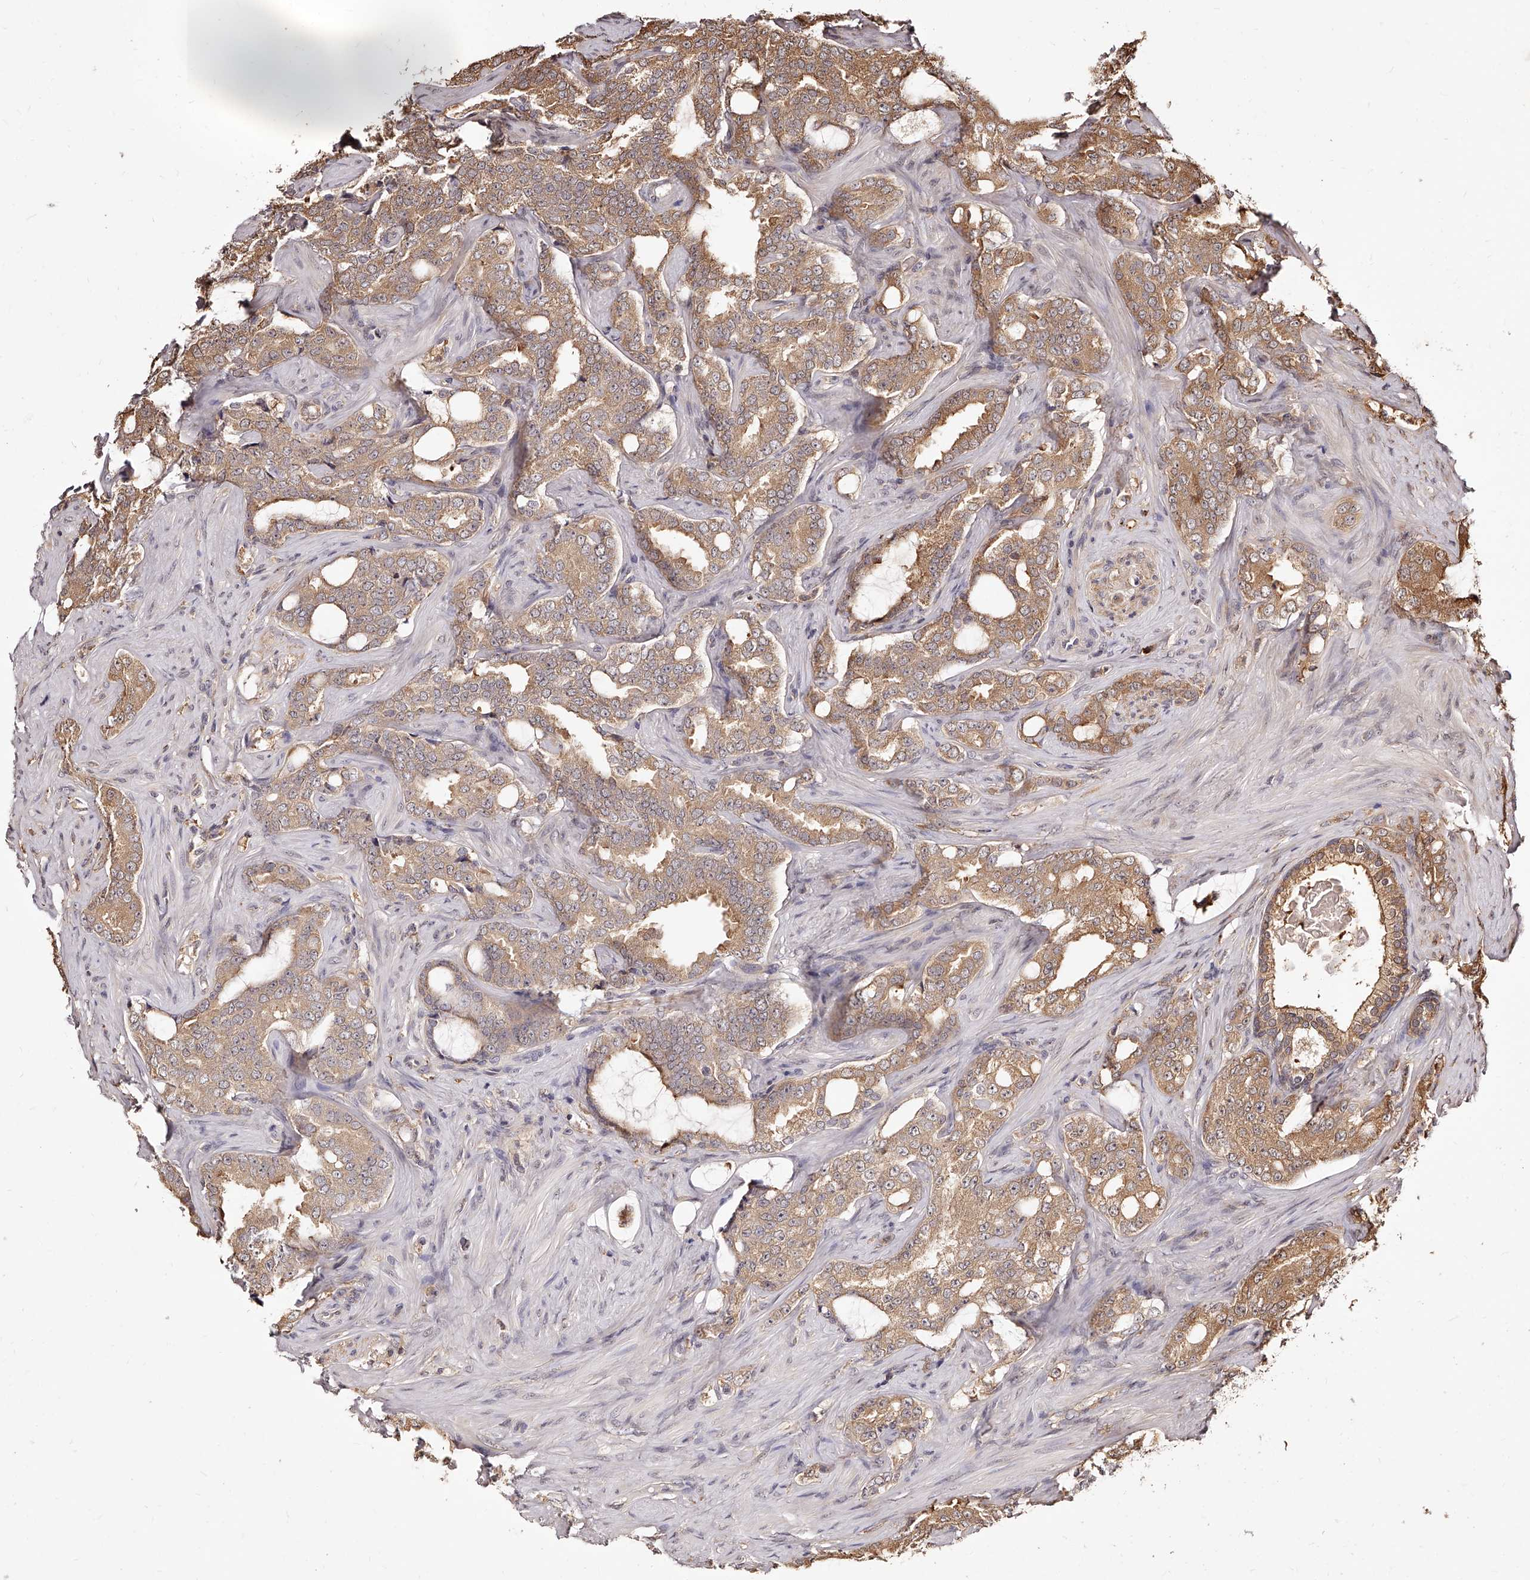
{"staining": {"intensity": "moderate", "quantity": ">75%", "location": "cytoplasmic/membranous"}, "tissue": "prostate cancer", "cell_type": "Tumor cells", "image_type": "cancer", "snomed": [{"axis": "morphology", "description": "Adenocarcinoma, High grade"}, {"axis": "topography", "description": "Prostate"}], "caption": "Prostate cancer stained with DAB immunohistochemistry (IHC) reveals medium levels of moderate cytoplasmic/membranous expression in approximately >75% of tumor cells.", "gene": "ZNF582", "patient": {"sex": "male", "age": 64}}